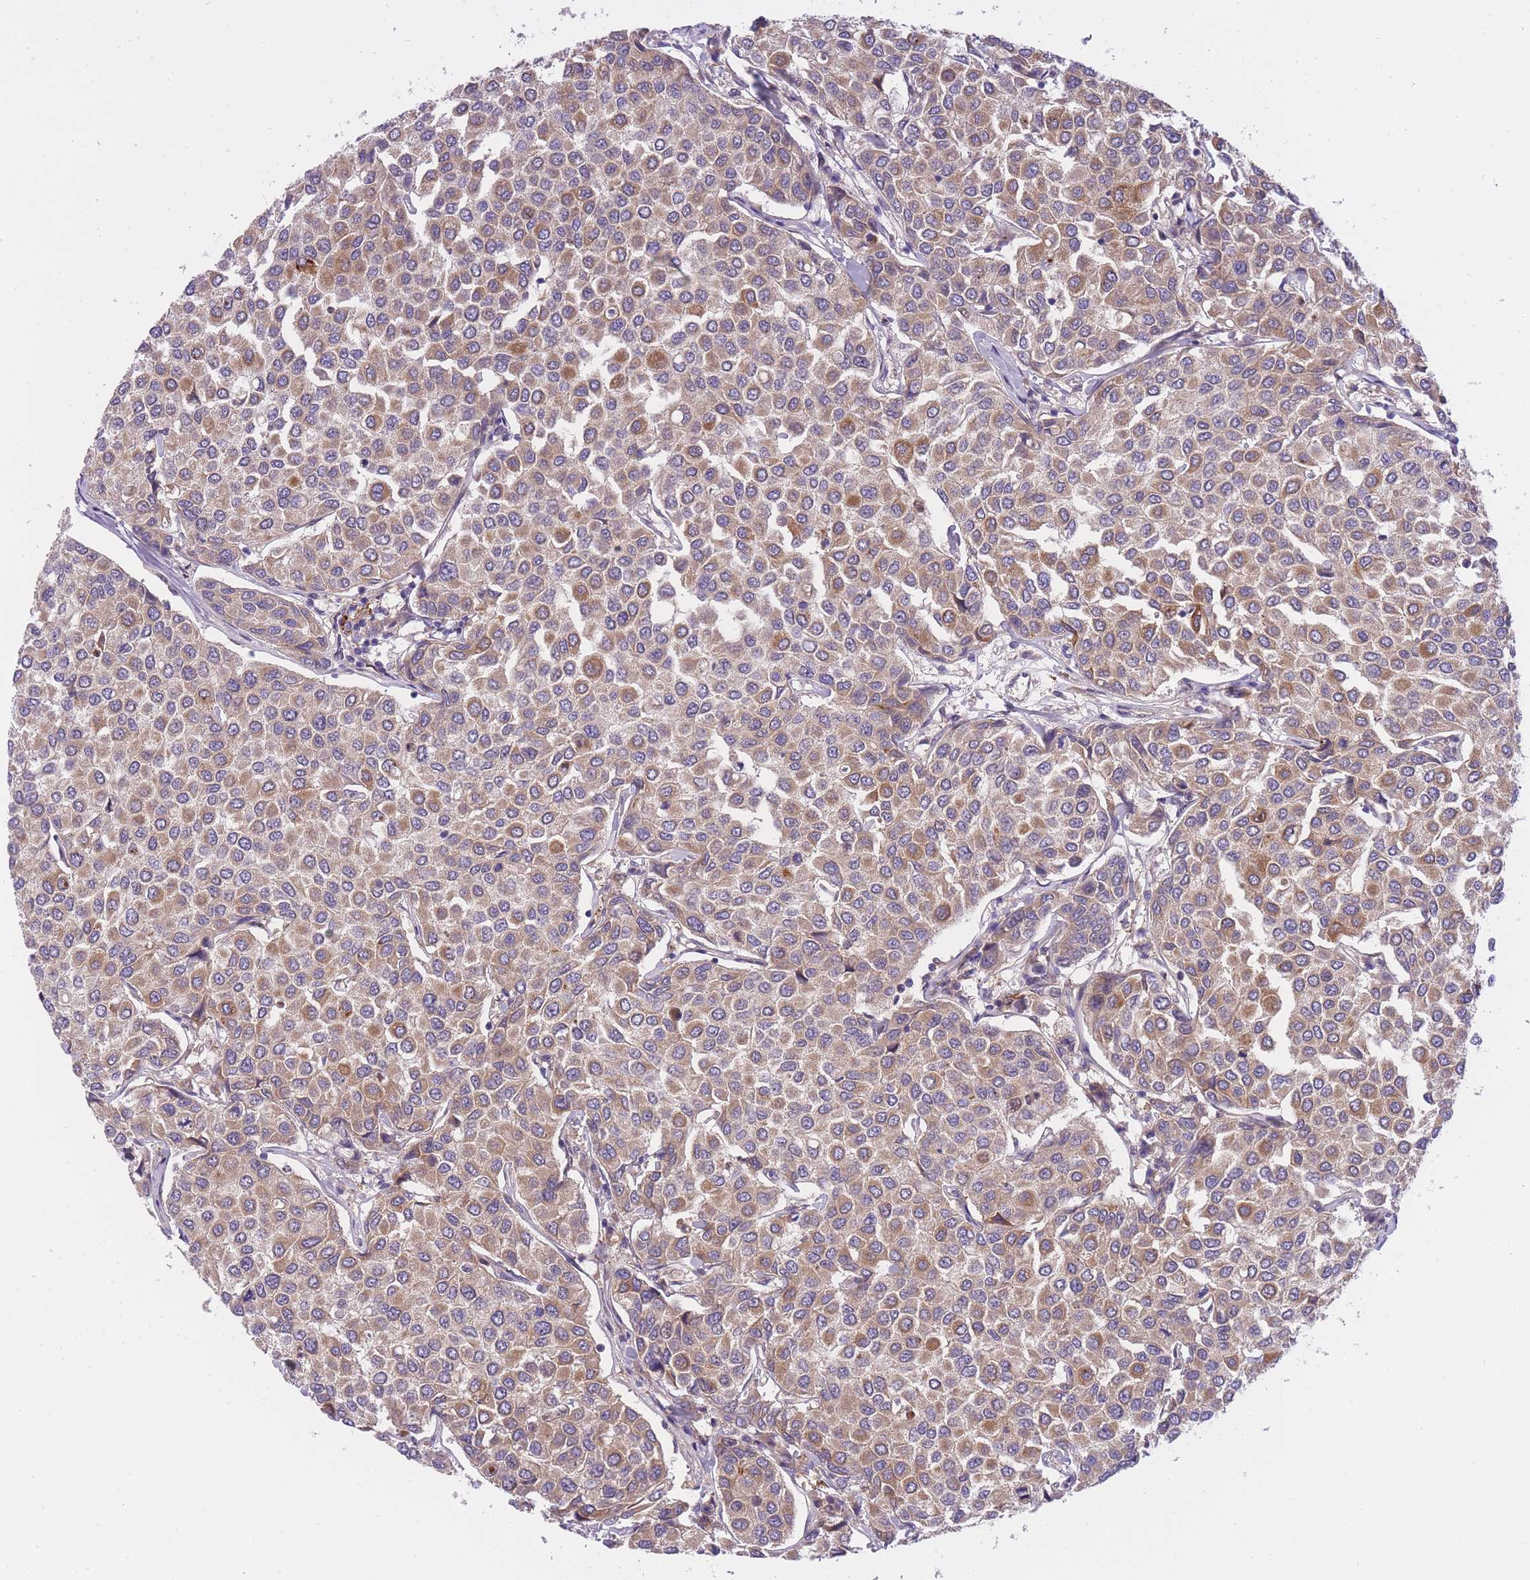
{"staining": {"intensity": "moderate", "quantity": ">75%", "location": "cytoplasmic/membranous"}, "tissue": "breast cancer", "cell_type": "Tumor cells", "image_type": "cancer", "snomed": [{"axis": "morphology", "description": "Duct carcinoma"}, {"axis": "topography", "description": "Breast"}], "caption": "Immunohistochemistry (IHC) (DAB) staining of breast cancer (infiltrating ductal carcinoma) exhibits moderate cytoplasmic/membranous protein positivity in approximately >75% of tumor cells.", "gene": "CRYGN", "patient": {"sex": "female", "age": 55}}